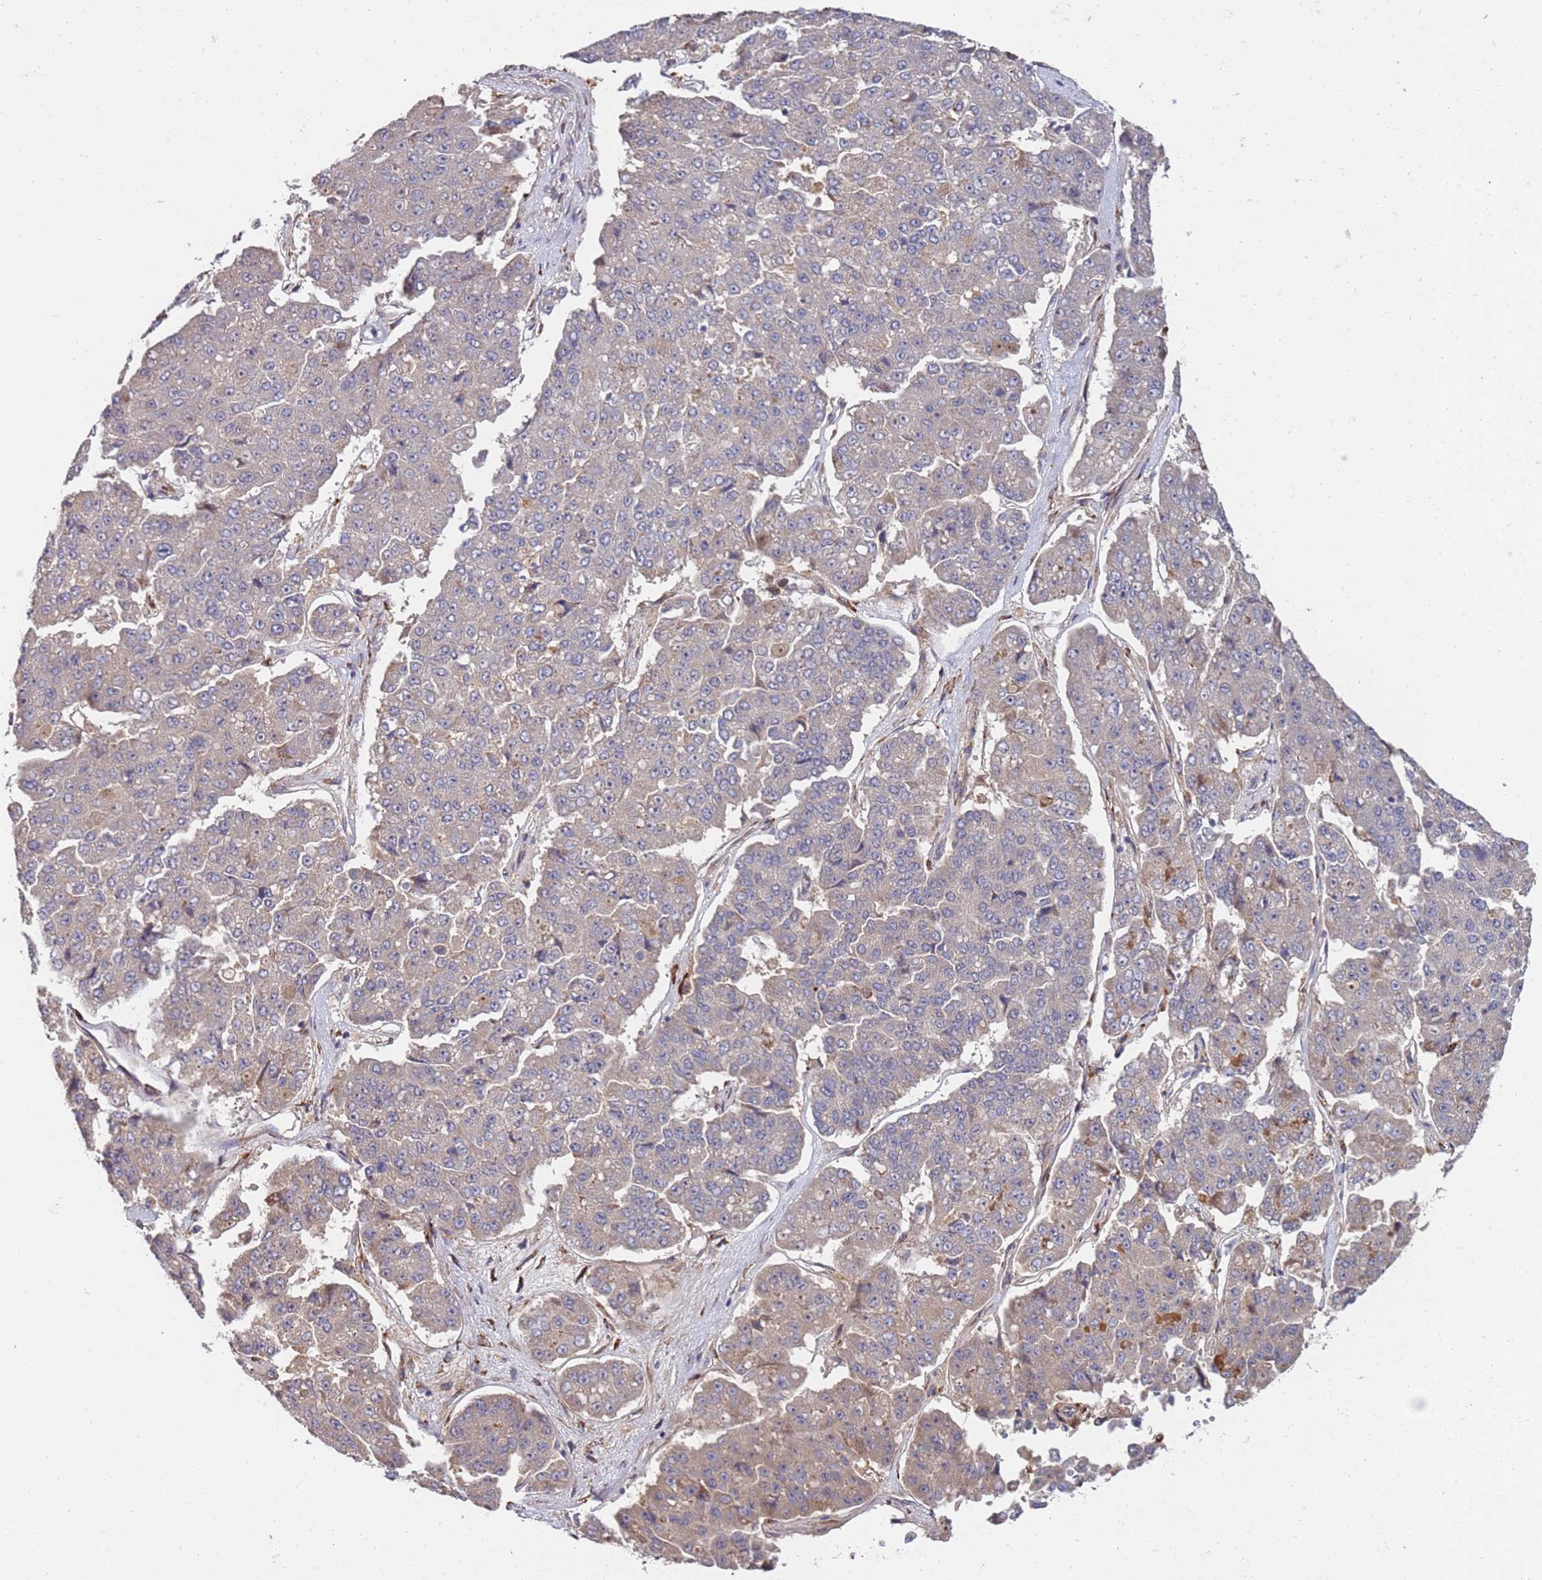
{"staining": {"intensity": "weak", "quantity": "<25%", "location": "cytoplasmic/membranous"}, "tissue": "pancreatic cancer", "cell_type": "Tumor cells", "image_type": "cancer", "snomed": [{"axis": "morphology", "description": "Adenocarcinoma, NOS"}, {"axis": "topography", "description": "Pancreas"}], "caption": "Protein analysis of adenocarcinoma (pancreatic) reveals no significant positivity in tumor cells.", "gene": "VRK2", "patient": {"sex": "male", "age": 50}}